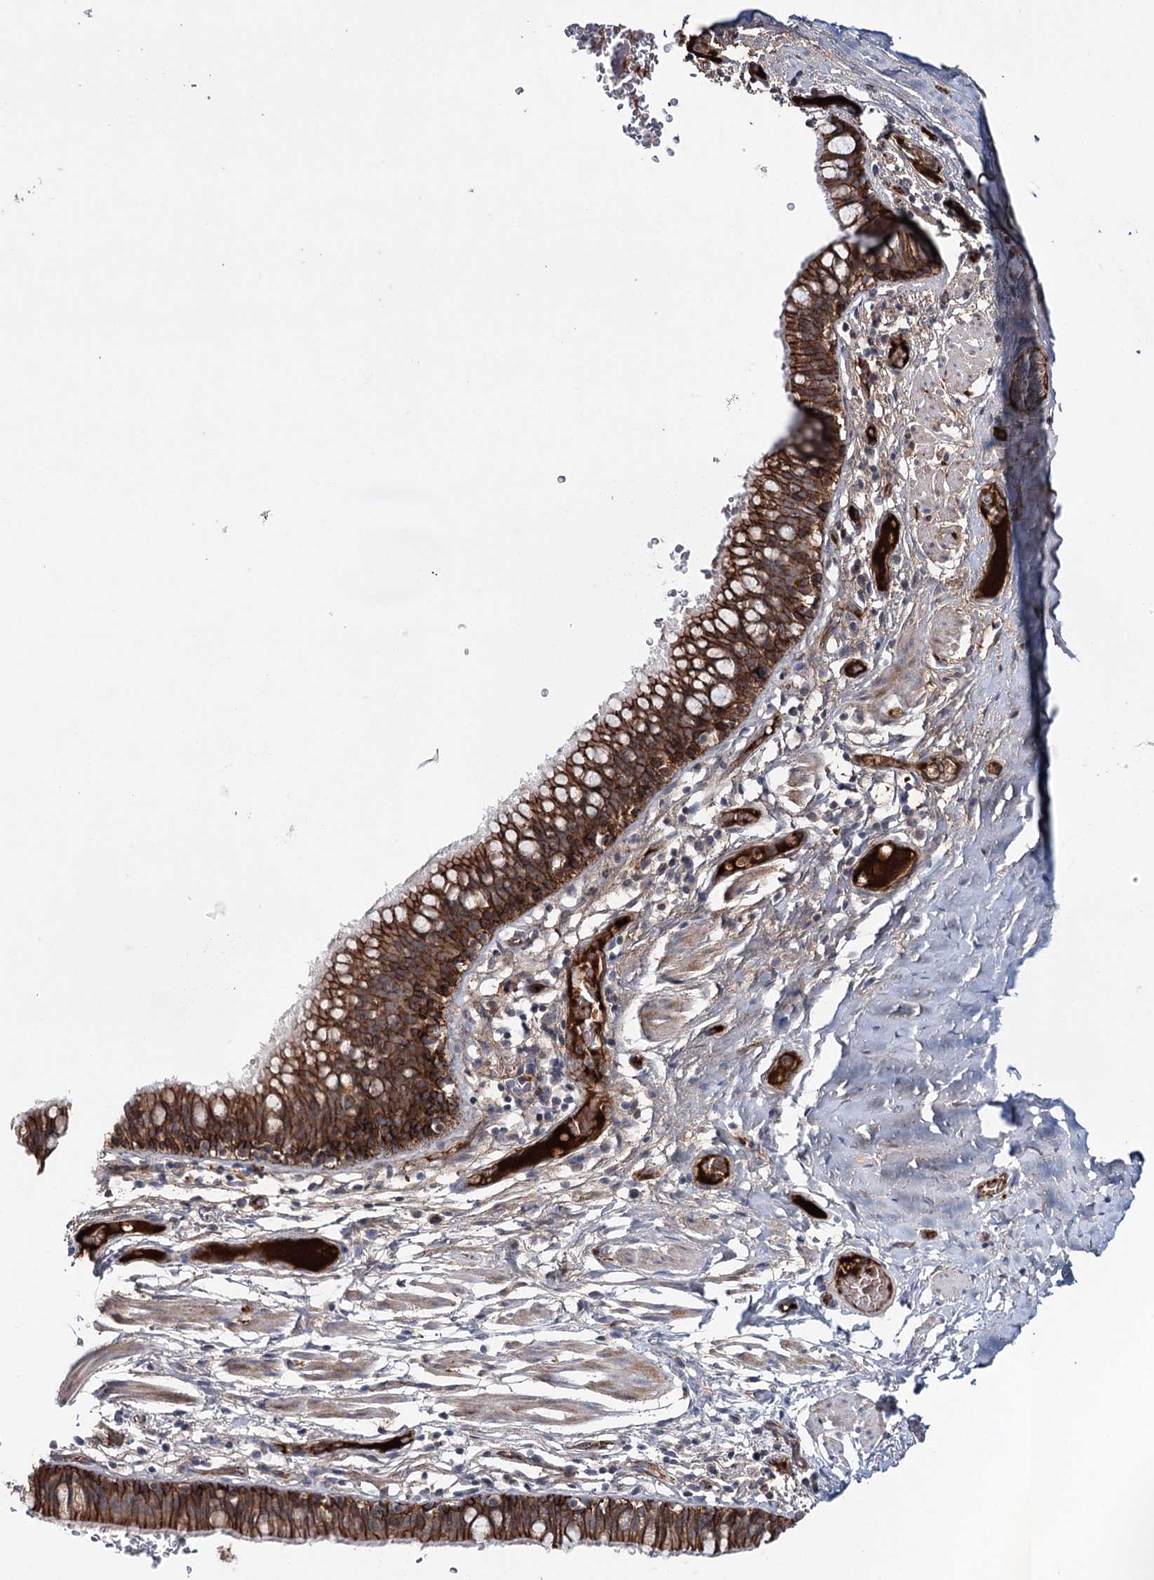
{"staining": {"intensity": "strong", "quantity": ">75%", "location": "cytoplasmic/membranous"}, "tissue": "bronchus", "cell_type": "Respiratory epithelial cells", "image_type": "normal", "snomed": [{"axis": "morphology", "description": "Normal tissue, NOS"}, {"axis": "topography", "description": "Cartilage tissue"}, {"axis": "topography", "description": "Bronchus"}], "caption": "IHC histopathology image of benign human bronchus stained for a protein (brown), which shows high levels of strong cytoplasmic/membranous expression in approximately >75% of respiratory epithelial cells.", "gene": "PKP4", "patient": {"sex": "female", "age": 36}}